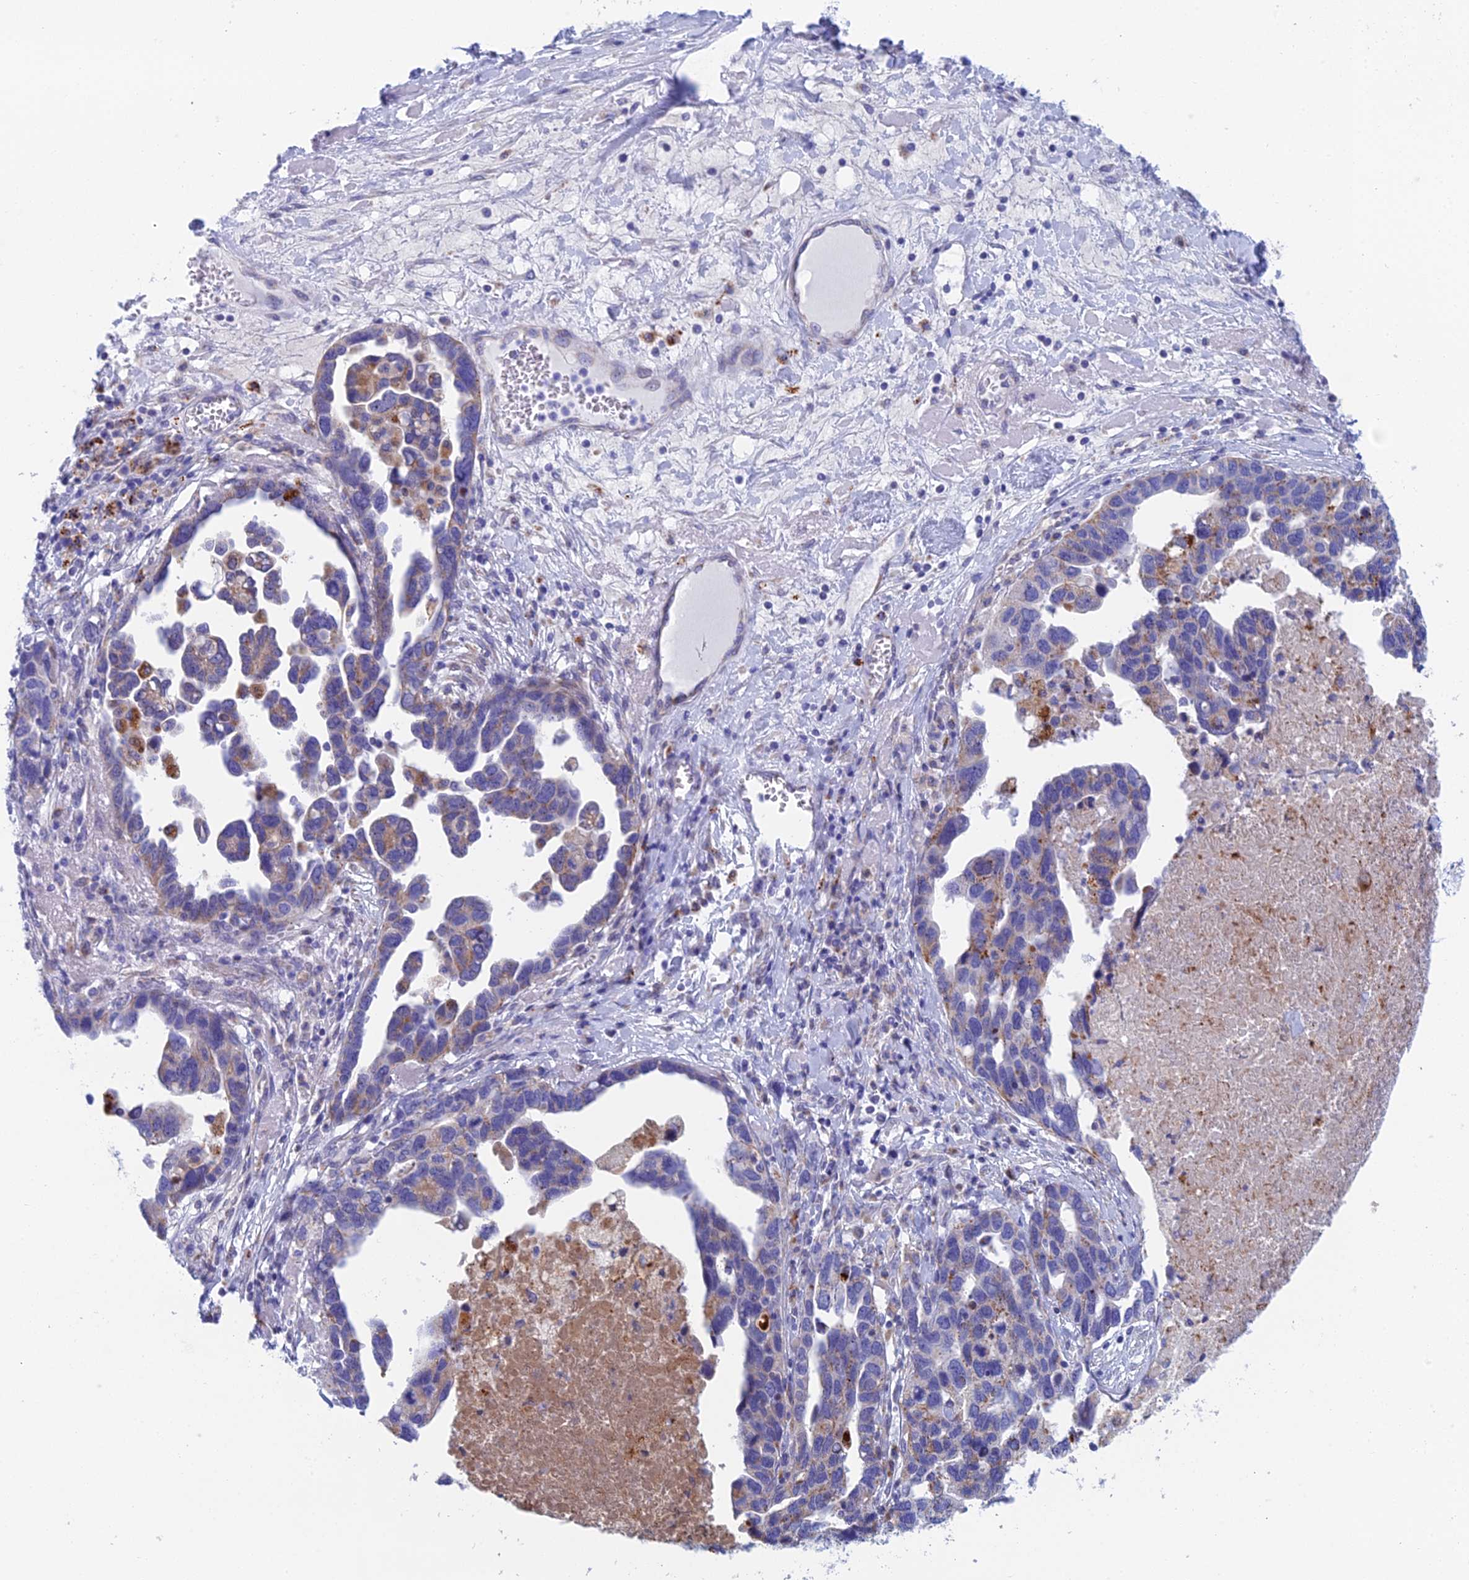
{"staining": {"intensity": "moderate", "quantity": "<25%", "location": "cytoplasmic/membranous"}, "tissue": "ovarian cancer", "cell_type": "Tumor cells", "image_type": "cancer", "snomed": [{"axis": "morphology", "description": "Cystadenocarcinoma, serous, NOS"}, {"axis": "topography", "description": "Ovary"}], "caption": "A micrograph of ovarian serous cystadenocarcinoma stained for a protein demonstrates moderate cytoplasmic/membranous brown staining in tumor cells. The staining is performed using DAB (3,3'-diaminobenzidine) brown chromogen to label protein expression. The nuclei are counter-stained blue using hematoxylin.", "gene": "CFAP210", "patient": {"sex": "female", "age": 54}}